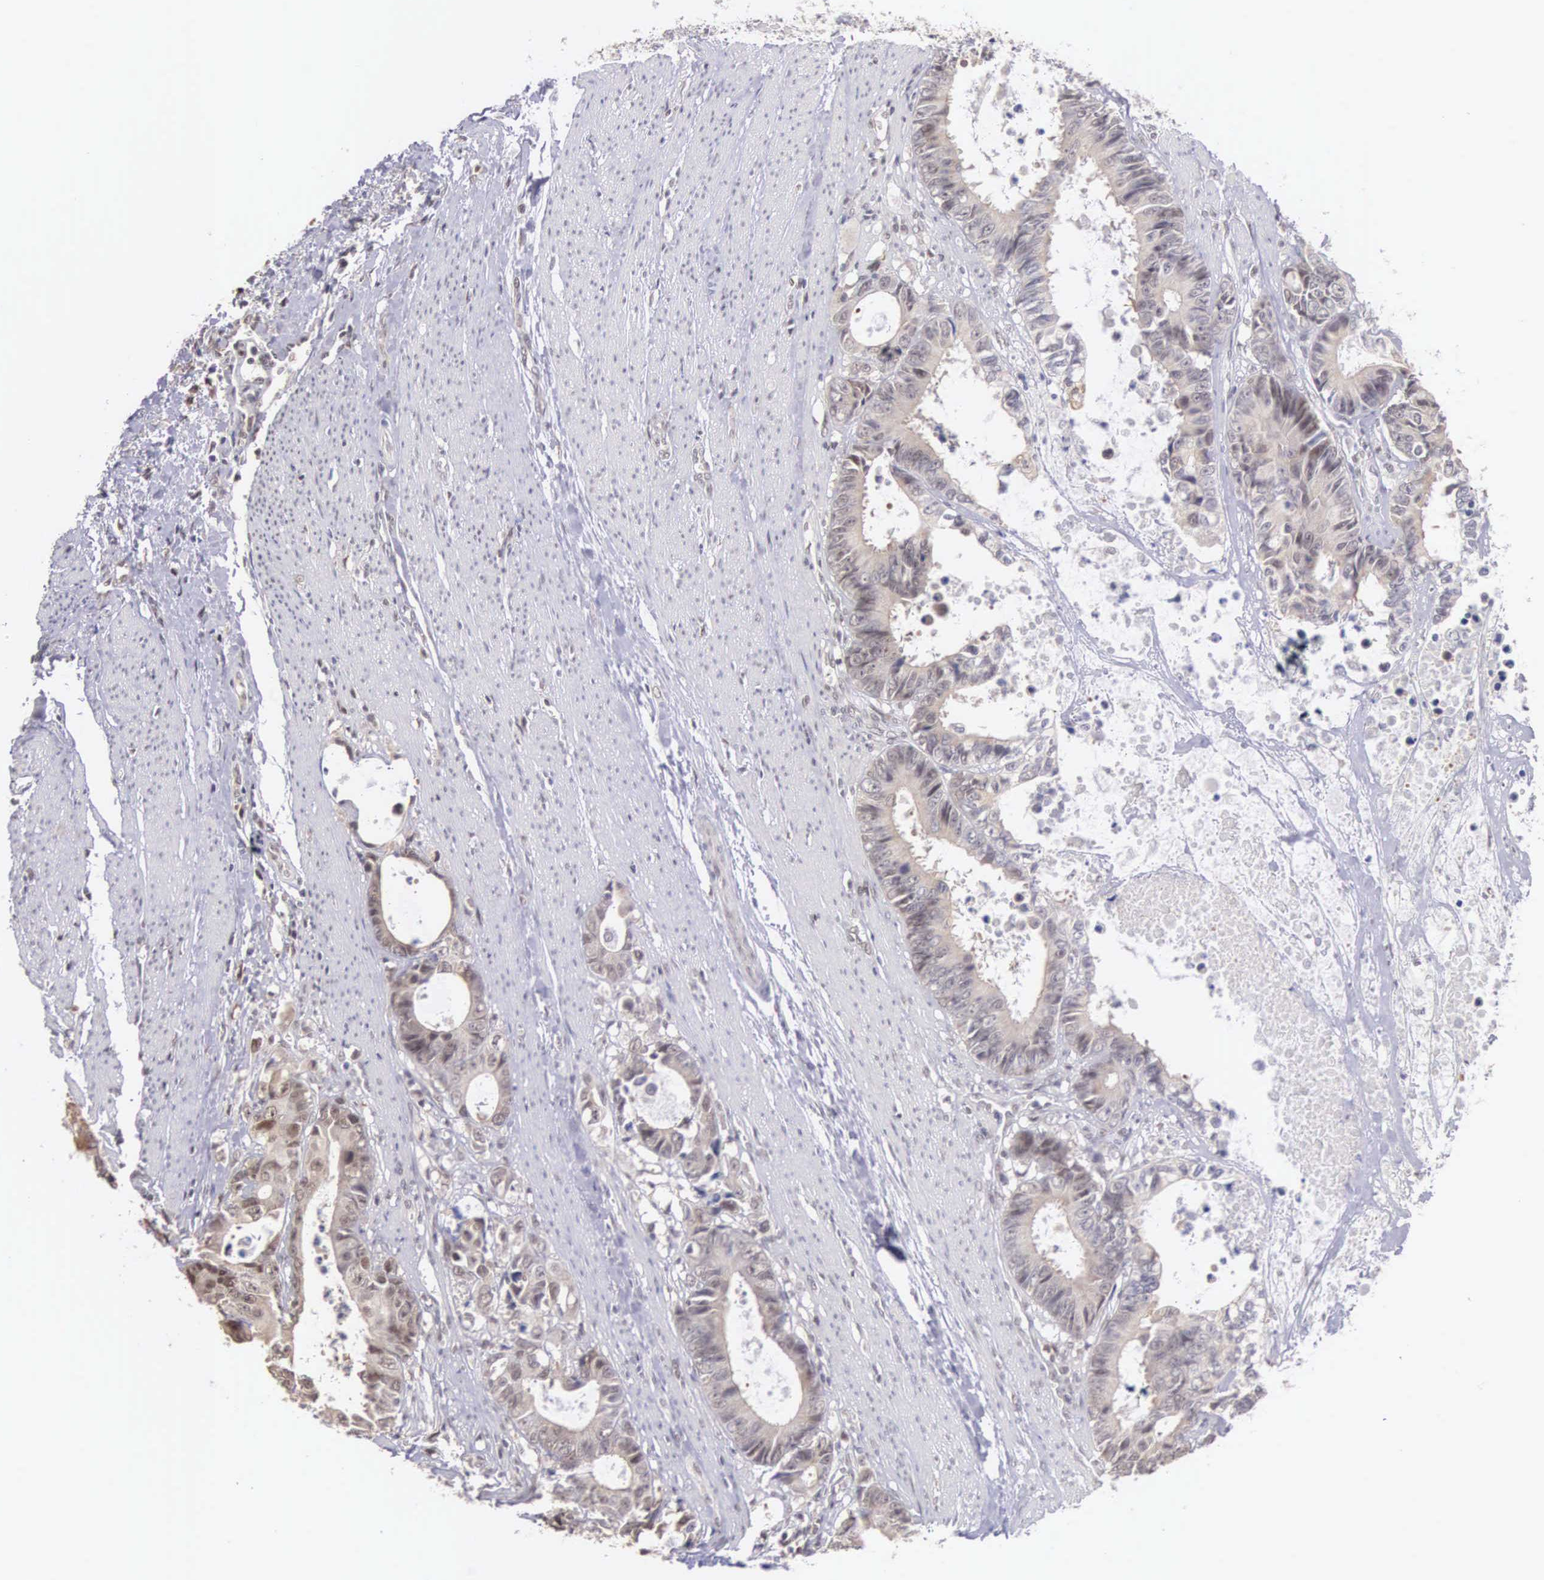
{"staining": {"intensity": "weak", "quantity": "<25%", "location": "cytoplasmic/membranous,nuclear"}, "tissue": "colorectal cancer", "cell_type": "Tumor cells", "image_type": "cancer", "snomed": [{"axis": "morphology", "description": "Adenocarcinoma, NOS"}, {"axis": "topography", "description": "Rectum"}], "caption": "High magnification brightfield microscopy of colorectal cancer (adenocarcinoma) stained with DAB (brown) and counterstained with hematoxylin (blue): tumor cells show no significant positivity. (Stains: DAB (3,3'-diaminobenzidine) immunohistochemistry with hematoxylin counter stain, Microscopy: brightfield microscopy at high magnification).", "gene": "HMGXB4", "patient": {"sex": "female", "age": 98}}